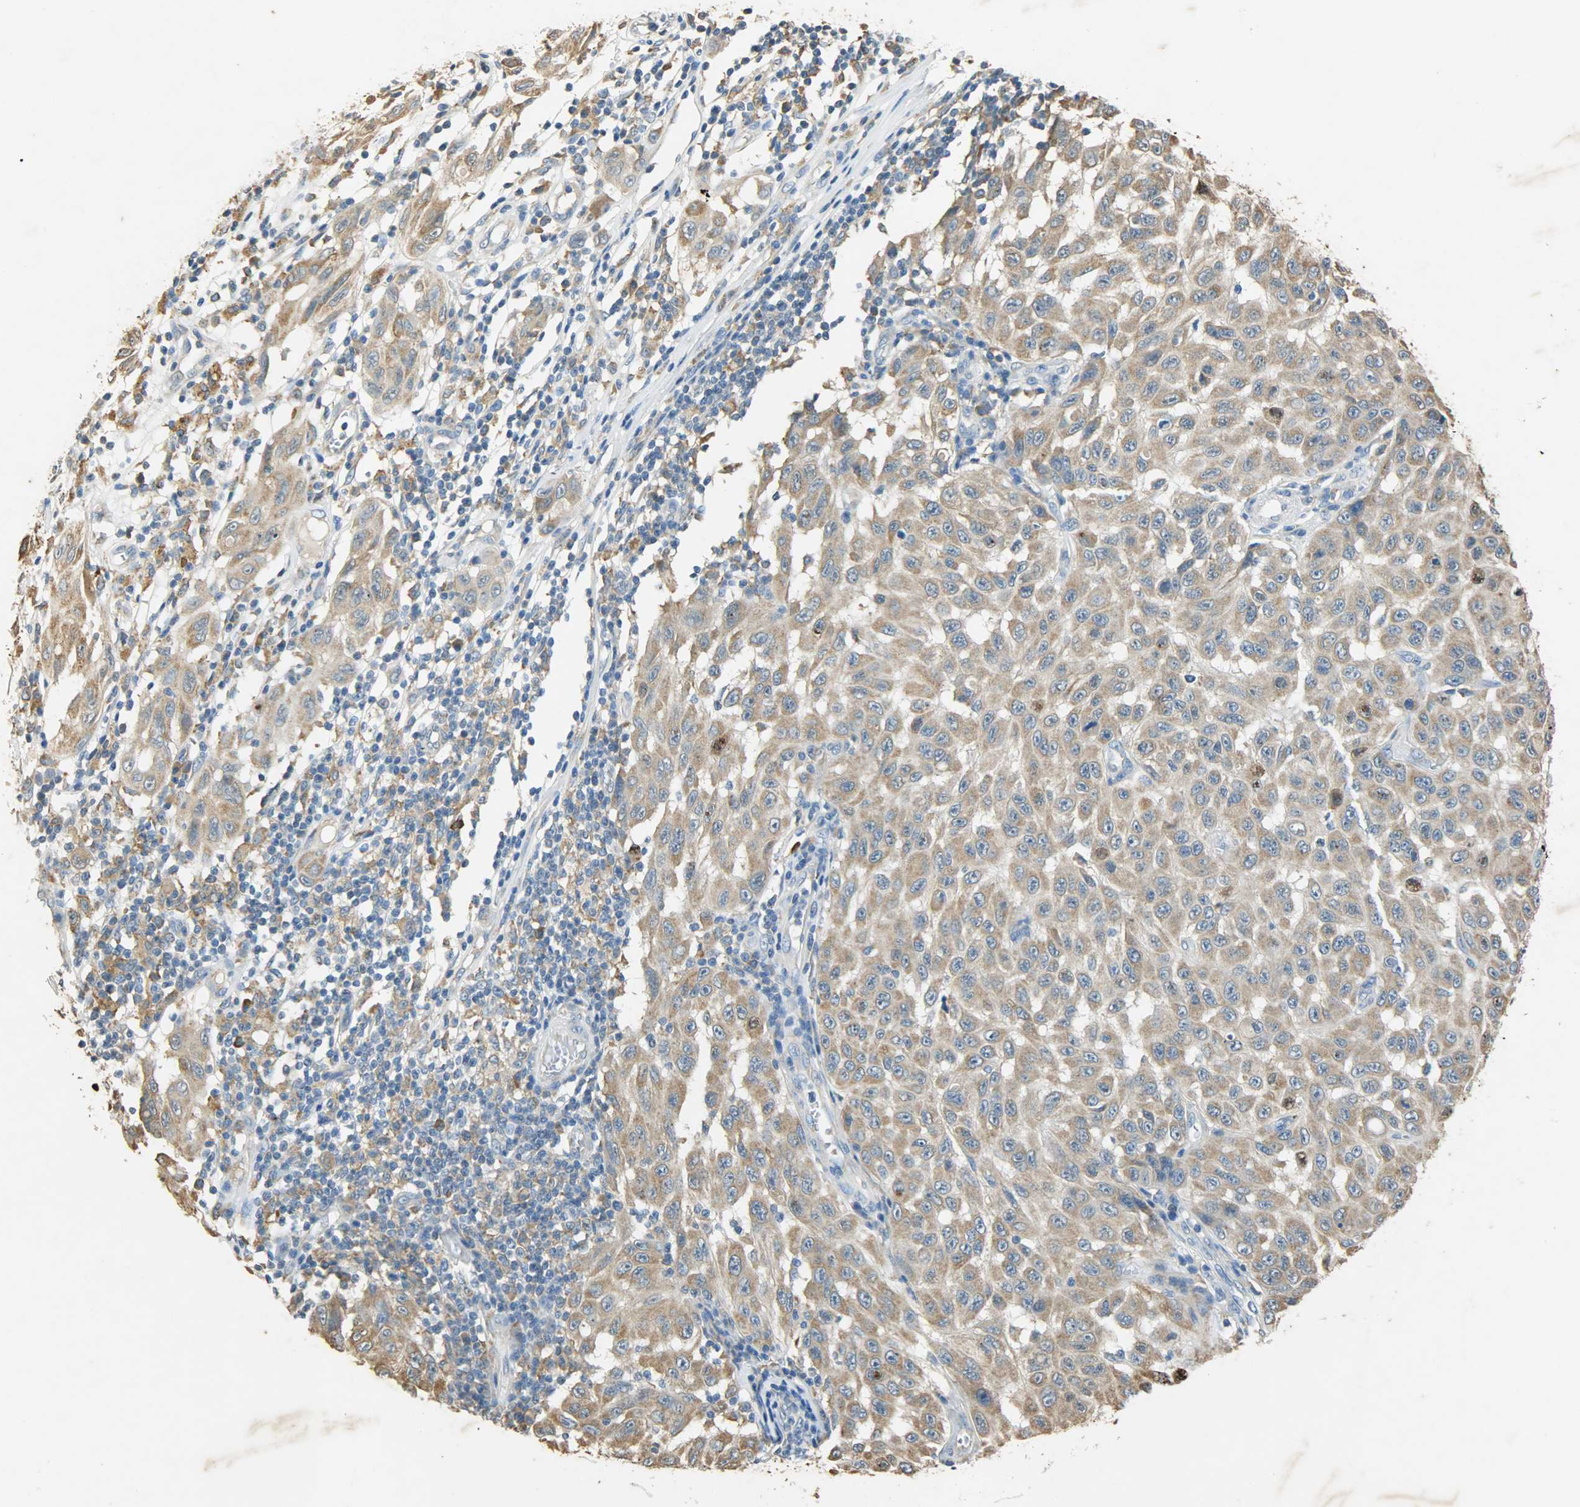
{"staining": {"intensity": "moderate", "quantity": ">75%", "location": "cytoplasmic/membranous"}, "tissue": "melanoma", "cell_type": "Tumor cells", "image_type": "cancer", "snomed": [{"axis": "morphology", "description": "Malignant melanoma, NOS"}, {"axis": "topography", "description": "Skin"}], "caption": "High-power microscopy captured an immunohistochemistry image of melanoma, revealing moderate cytoplasmic/membranous staining in approximately >75% of tumor cells. The staining is performed using DAB brown chromogen to label protein expression. The nuclei are counter-stained blue using hematoxylin.", "gene": "HSPA5", "patient": {"sex": "male", "age": 30}}